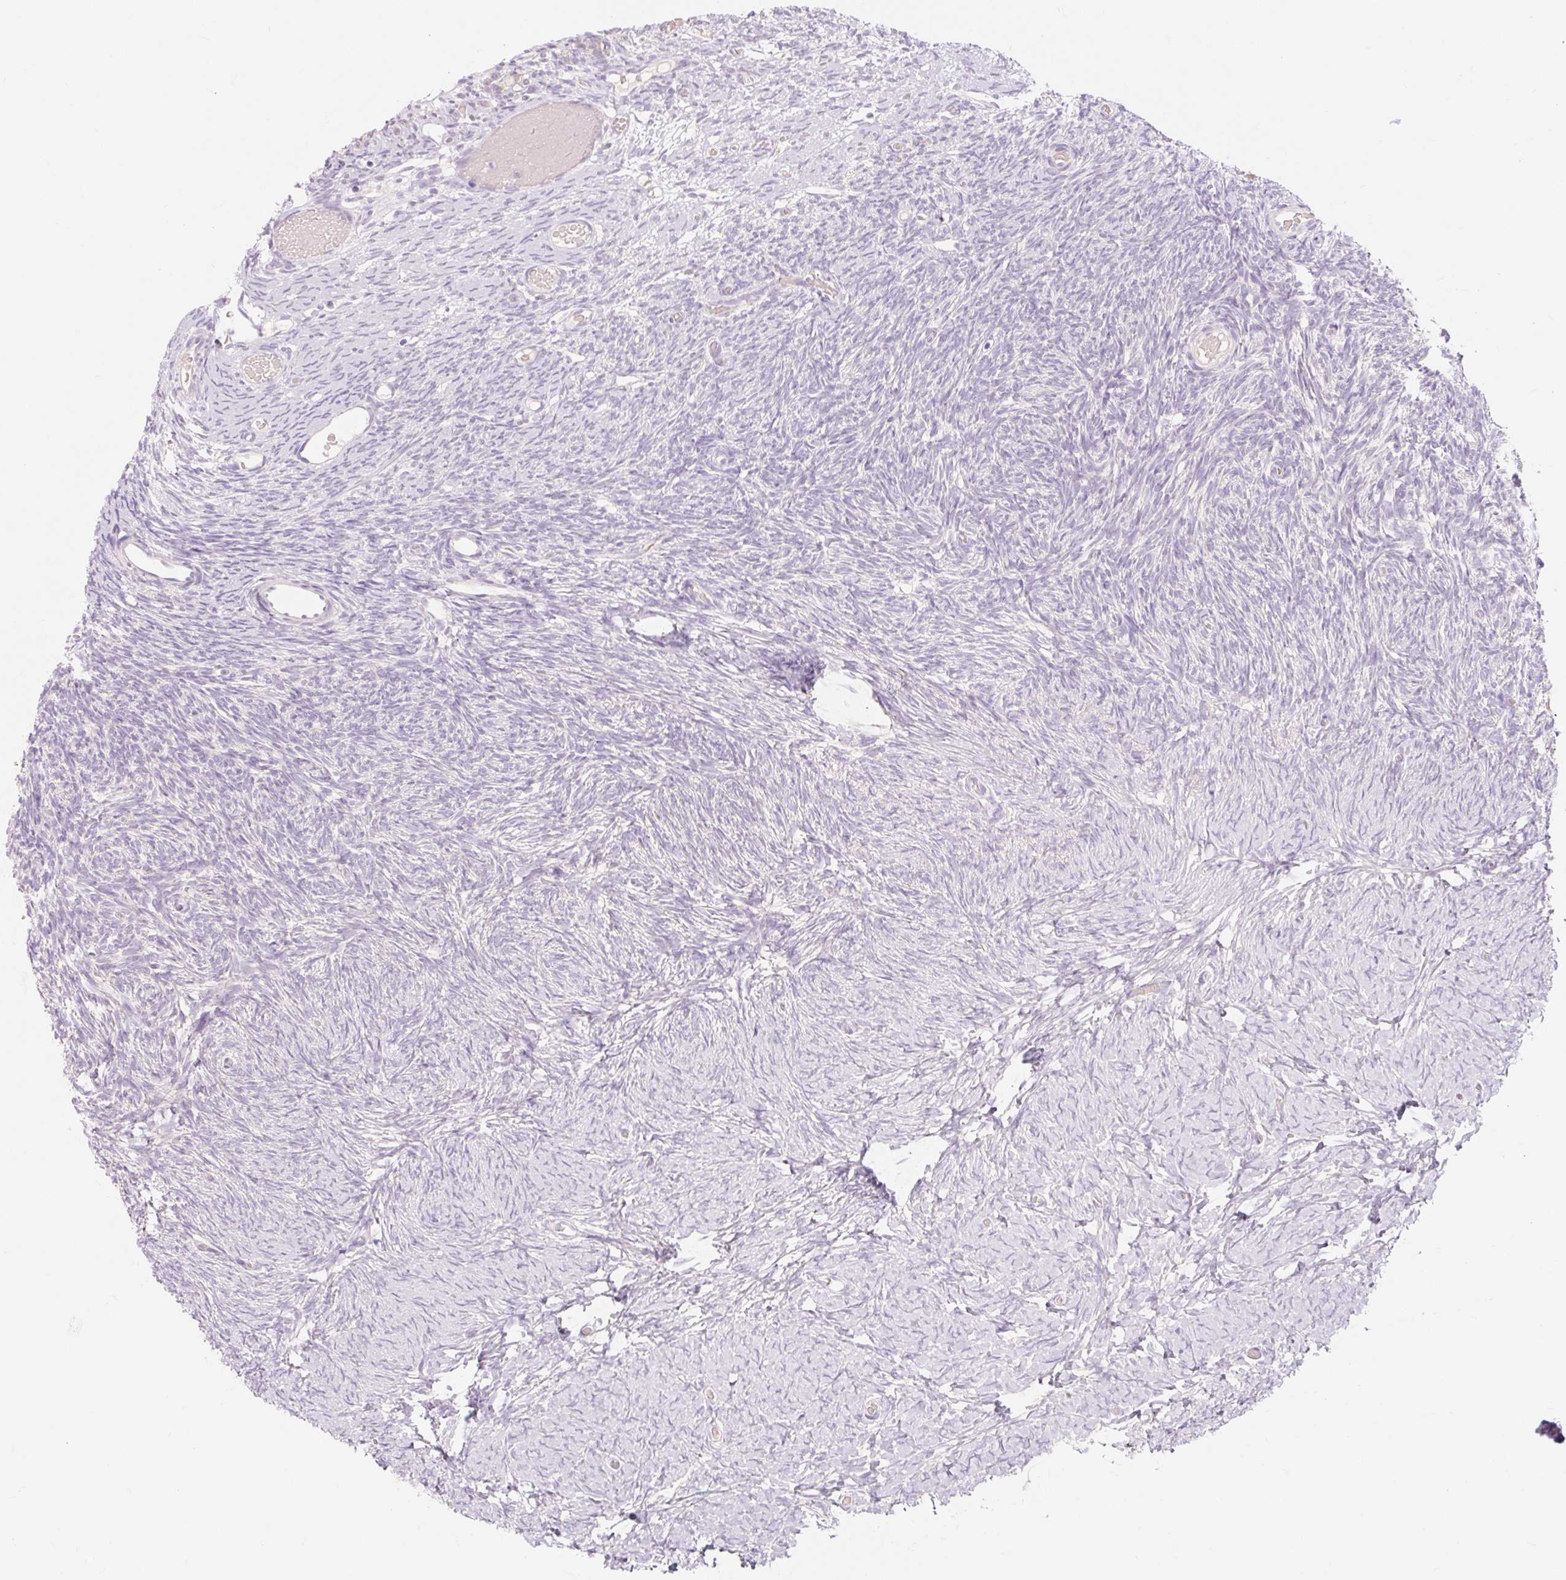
{"staining": {"intensity": "negative", "quantity": "none", "location": "none"}, "tissue": "ovary", "cell_type": "Follicle cells", "image_type": "normal", "snomed": [{"axis": "morphology", "description": "Normal tissue, NOS"}, {"axis": "topography", "description": "Ovary"}], "caption": "An immunohistochemistry photomicrograph of unremarkable ovary is shown. There is no staining in follicle cells of ovary.", "gene": "MYO1D", "patient": {"sex": "female", "age": 39}}